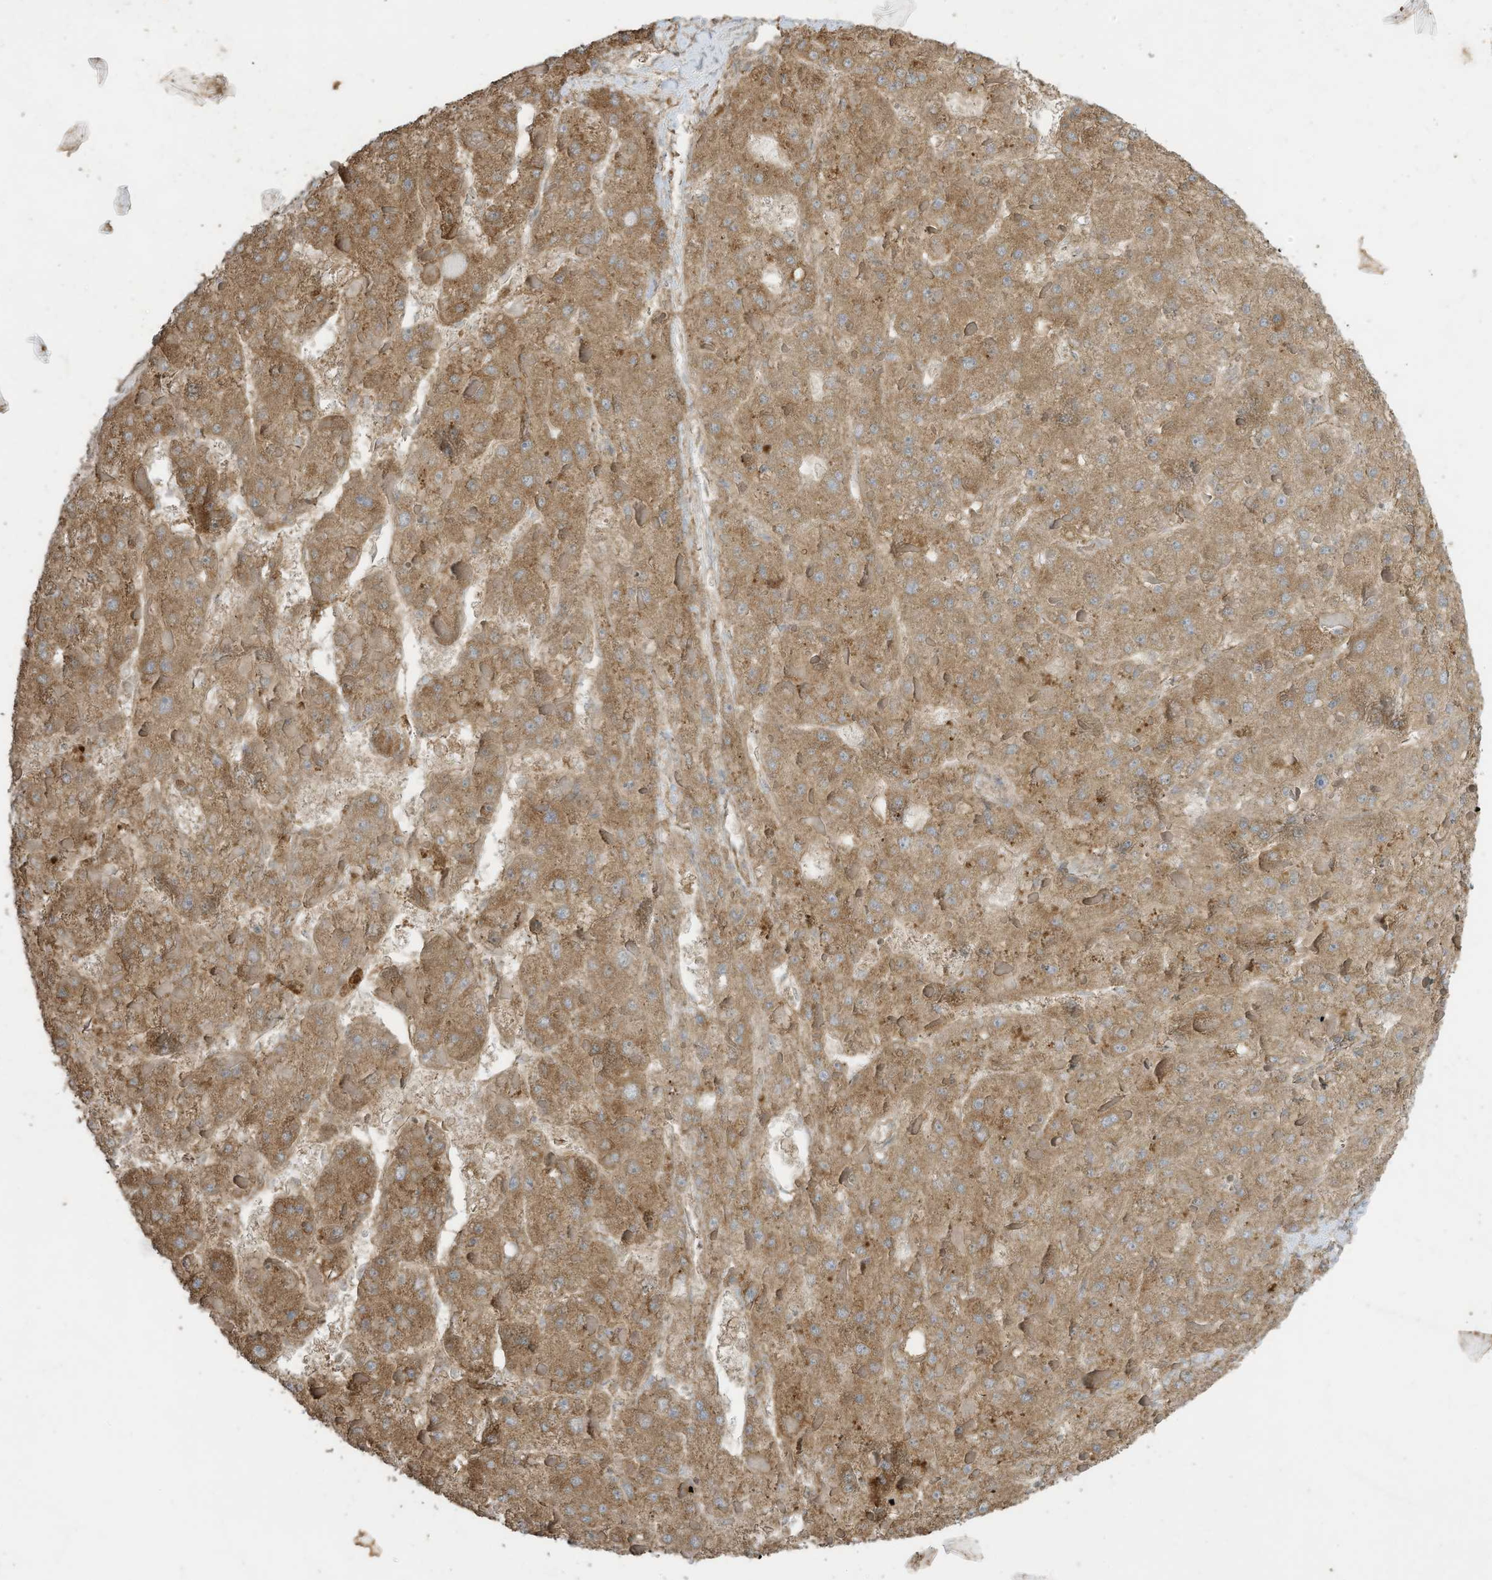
{"staining": {"intensity": "moderate", "quantity": ">75%", "location": "cytoplasmic/membranous"}, "tissue": "liver cancer", "cell_type": "Tumor cells", "image_type": "cancer", "snomed": [{"axis": "morphology", "description": "Carcinoma, Hepatocellular, NOS"}, {"axis": "topography", "description": "Liver"}], "caption": "Immunohistochemical staining of liver cancer (hepatocellular carcinoma) displays moderate cytoplasmic/membranous protein positivity in approximately >75% of tumor cells. The staining was performed using DAB (3,3'-diaminobenzidine) to visualize the protein expression in brown, while the nuclei were stained in blue with hematoxylin (Magnification: 20x).", "gene": "CGAS", "patient": {"sex": "female", "age": 73}}